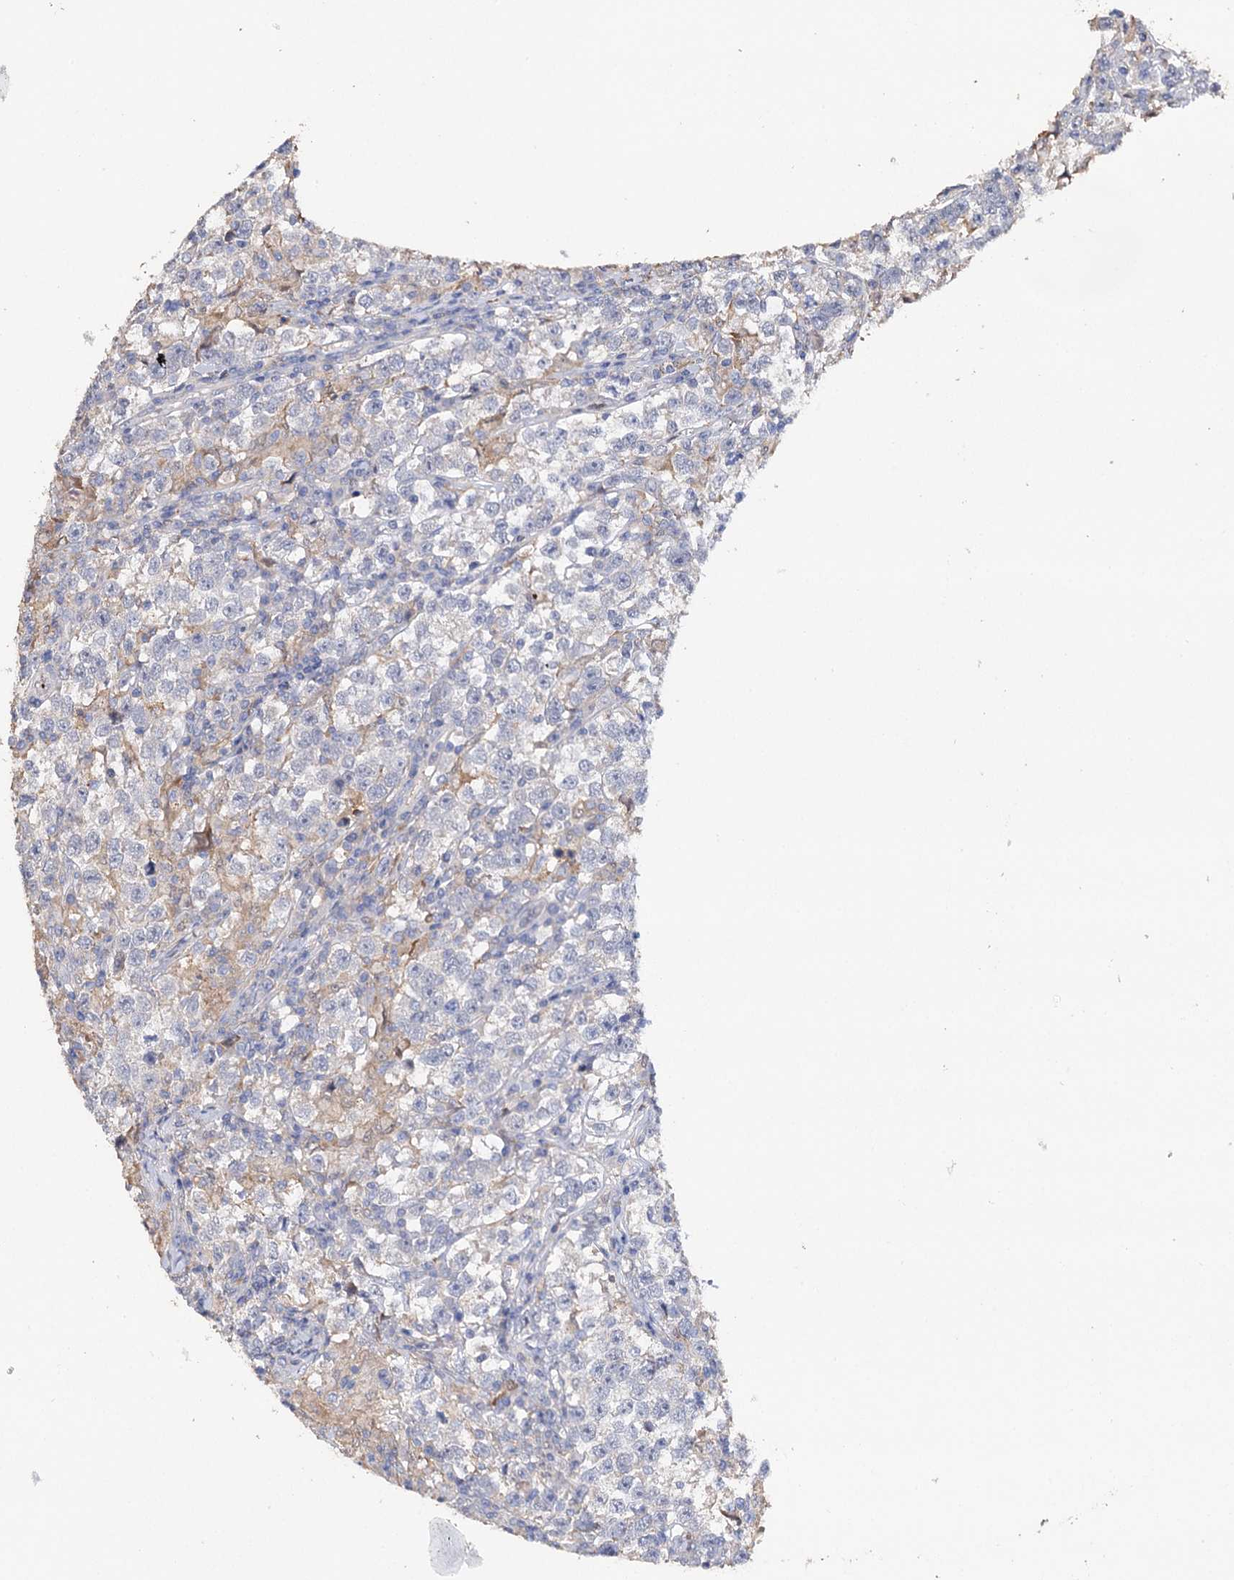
{"staining": {"intensity": "negative", "quantity": "none", "location": "none"}, "tissue": "testis cancer", "cell_type": "Tumor cells", "image_type": "cancer", "snomed": [{"axis": "morphology", "description": "Normal tissue, NOS"}, {"axis": "morphology", "description": "Seminoma, NOS"}, {"axis": "topography", "description": "Testis"}], "caption": "Immunohistochemistry histopathology image of neoplastic tissue: testis seminoma stained with DAB (3,3'-diaminobenzidine) demonstrates no significant protein staining in tumor cells. Brightfield microscopy of immunohistochemistry stained with DAB (3,3'-diaminobenzidine) (brown) and hematoxylin (blue), captured at high magnification.", "gene": "DNAH6", "patient": {"sex": "male", "age": 43}}